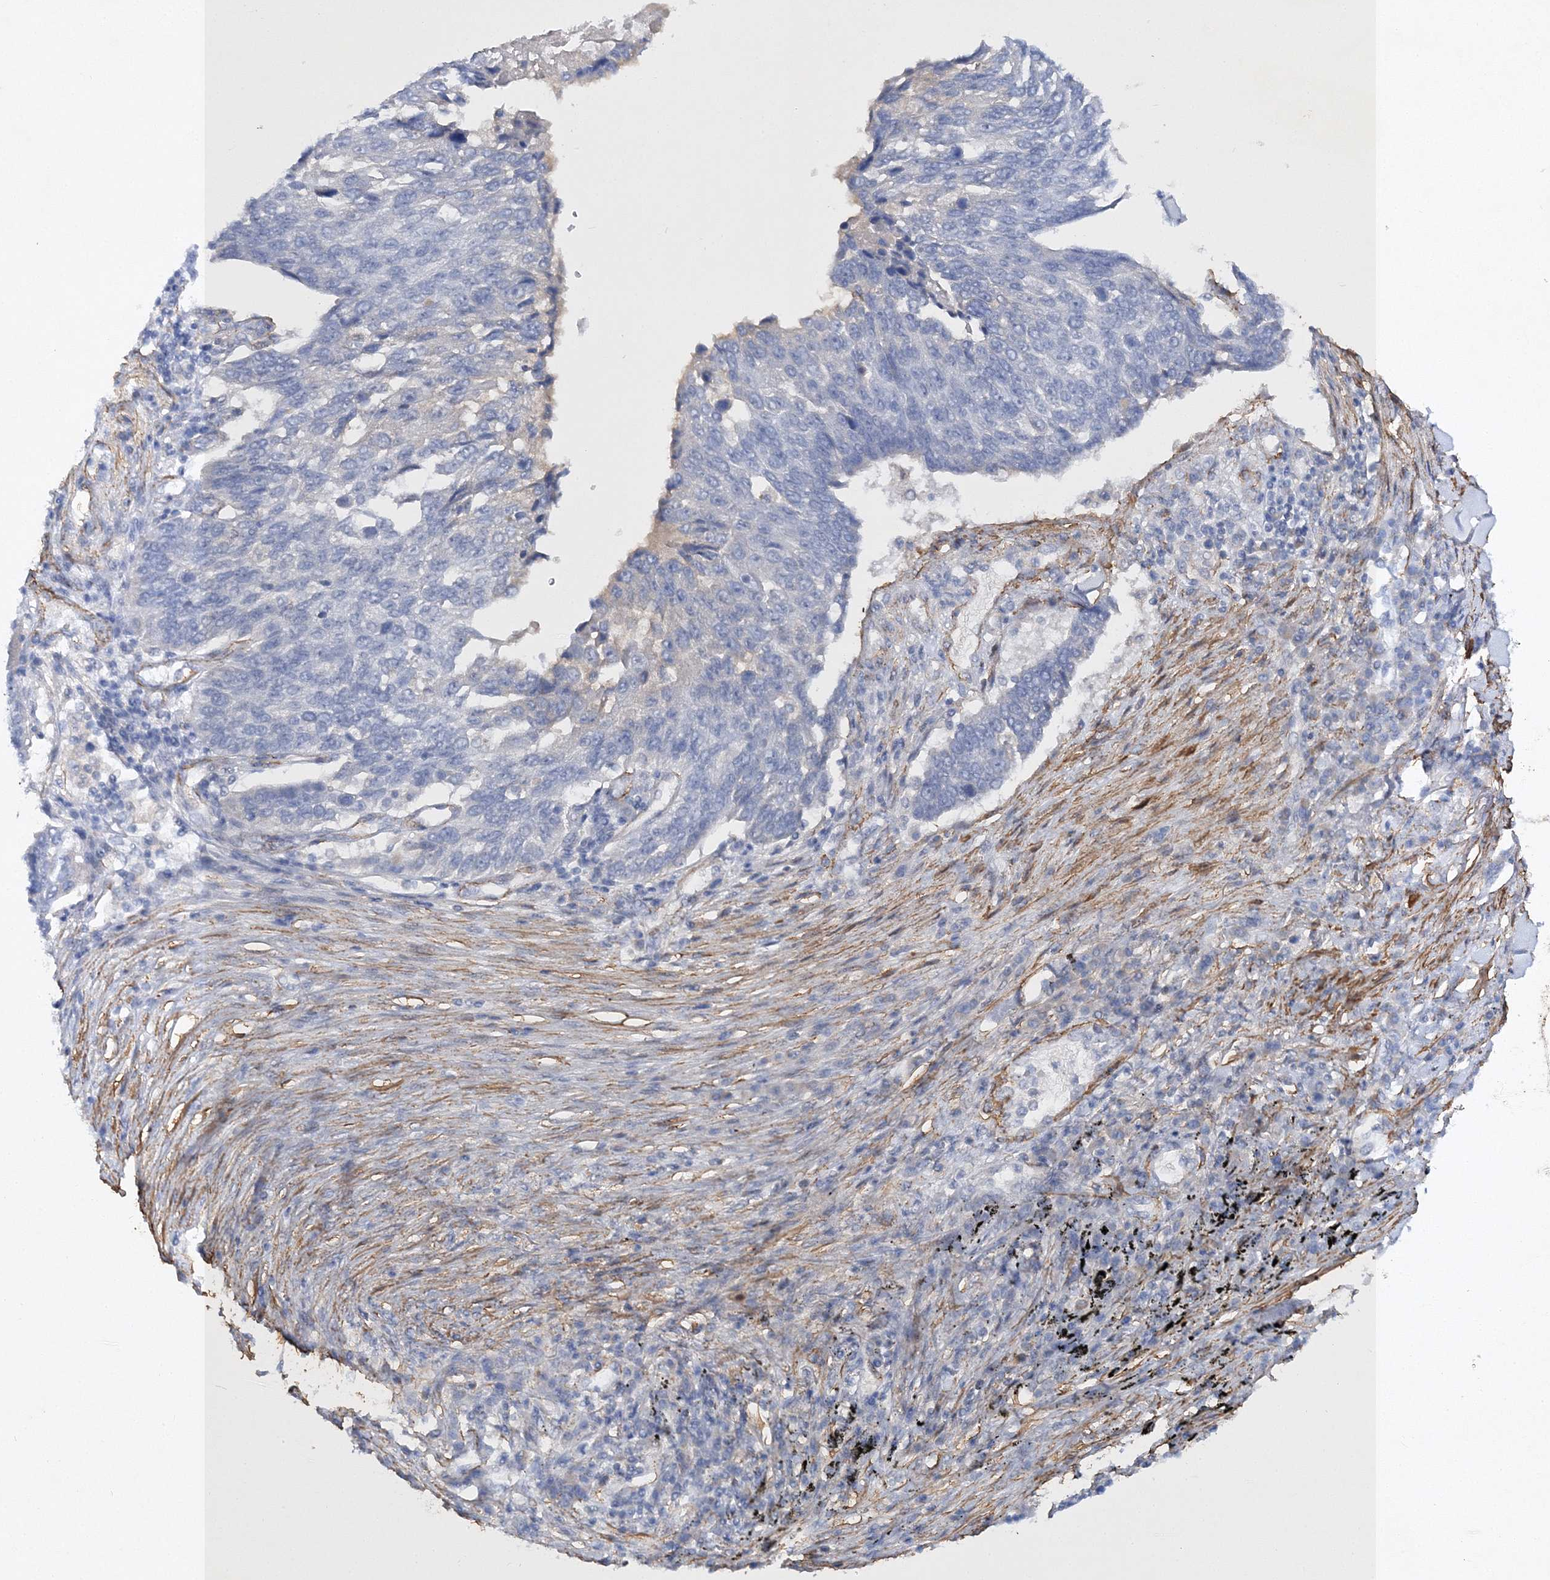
{"staining": {"intensity": "negative", "quantity": "none", "location": "none"}, "tissue": "lung cancer", "cell_type": "Tumor cells", "image_type": "cancer", "snomed": [{"axis": "morphology", "description": "Squamous cell carcinoma, NOS"}, {"axis": "topography", "description": "Lung"}], "caption": "Lung squamous cell carcinoma was stained to show a protein in brown. There is no significant expression in tumor cells.", "gene": "RTN2", "patient": {"sex": "male", "age": 66}}